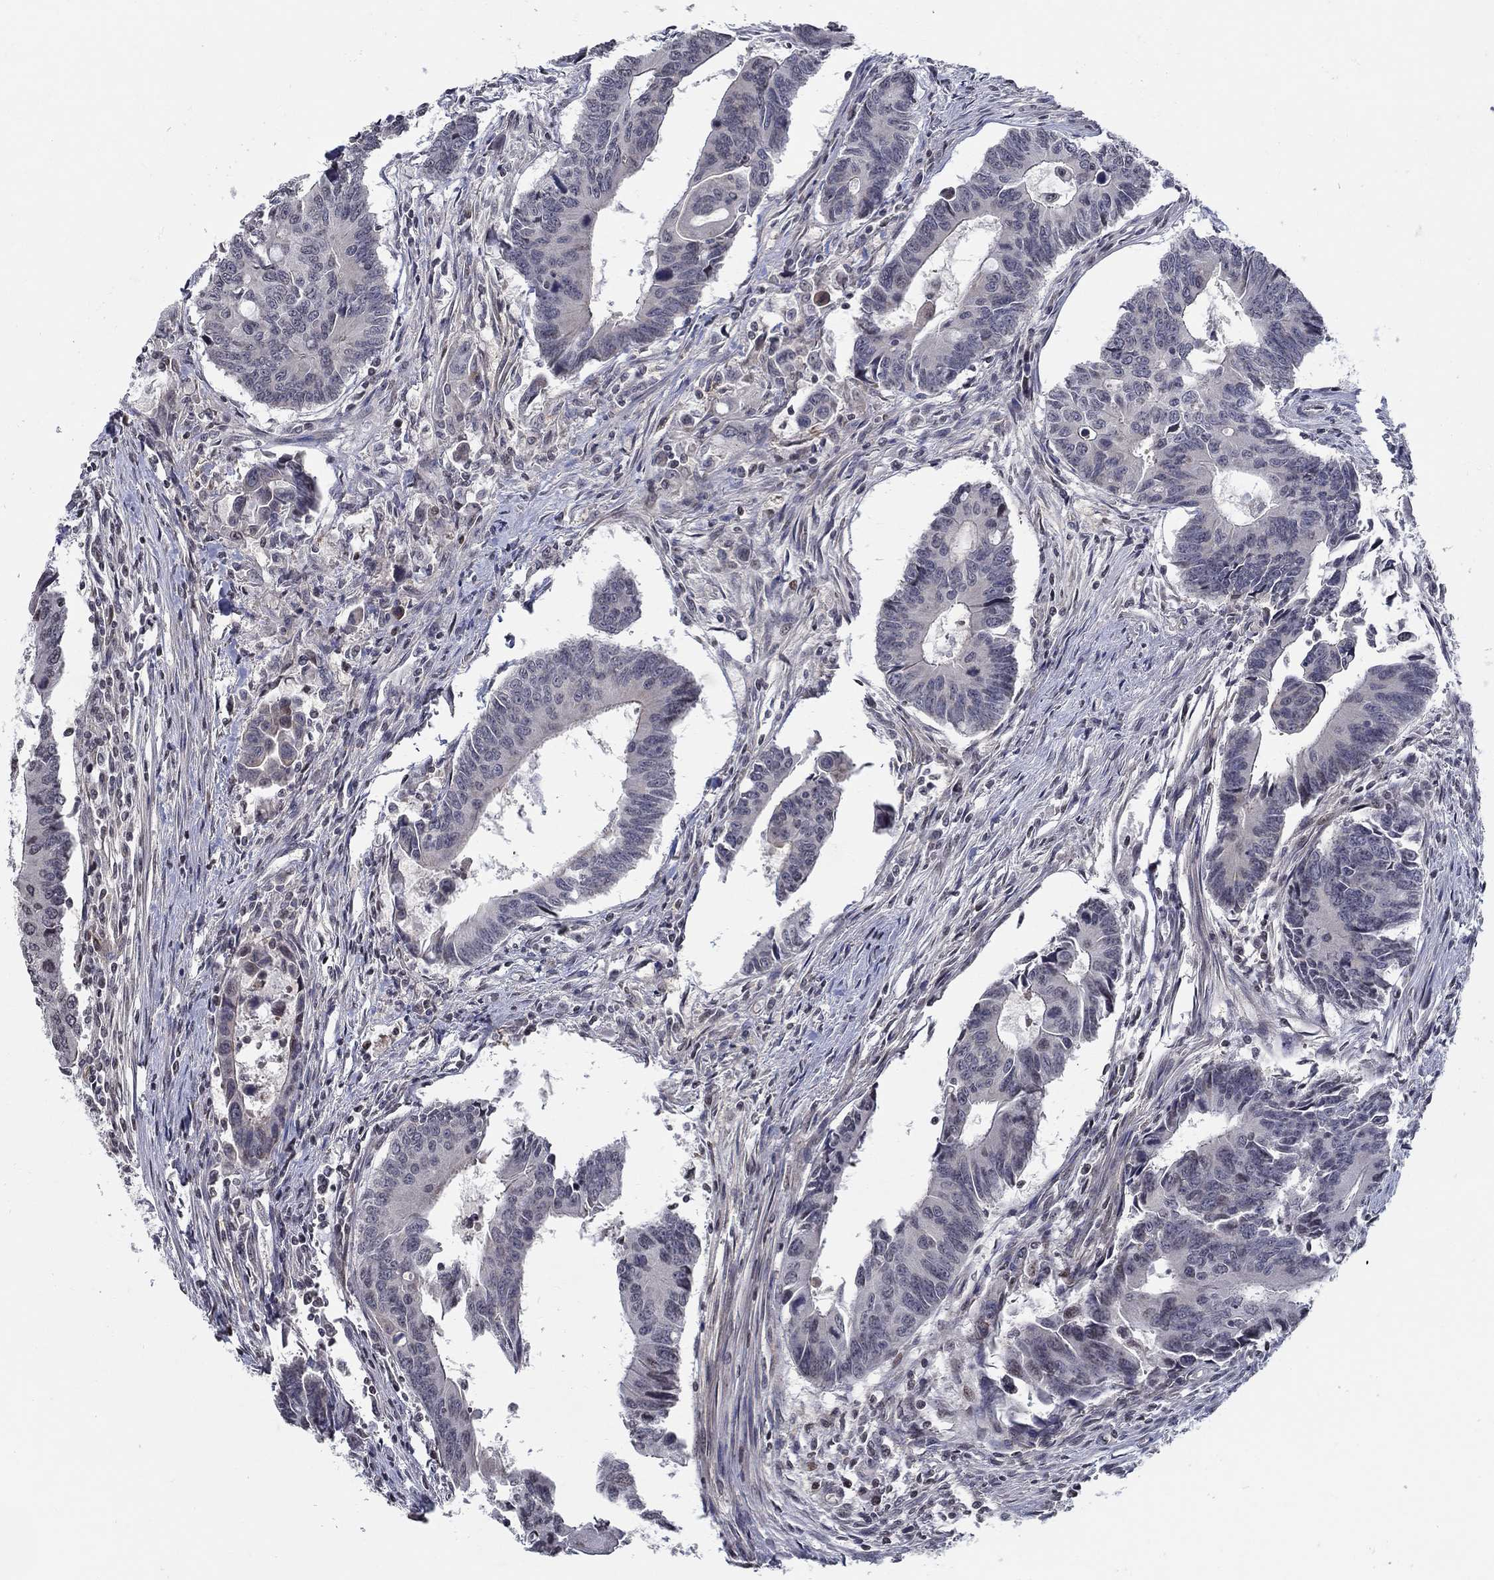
{"staining": {"intensity": "negative", "quantity": "none", "location": "none"}, "tissue": "colorectal cancer", "cell_type": "Tumor cells", "image_type": "cancer", "snomed": [{"axis": "morphology", "description": "Adenocarcinoma, NOS"}, {"axis": "topography", "description": "Rectum"}], "caption": "Tumor cells show no significant positivity in colorectal cancer (adenocarcinoma).", "gene": "C16orf46", "patient": {"sex": "male", "age": 67}}